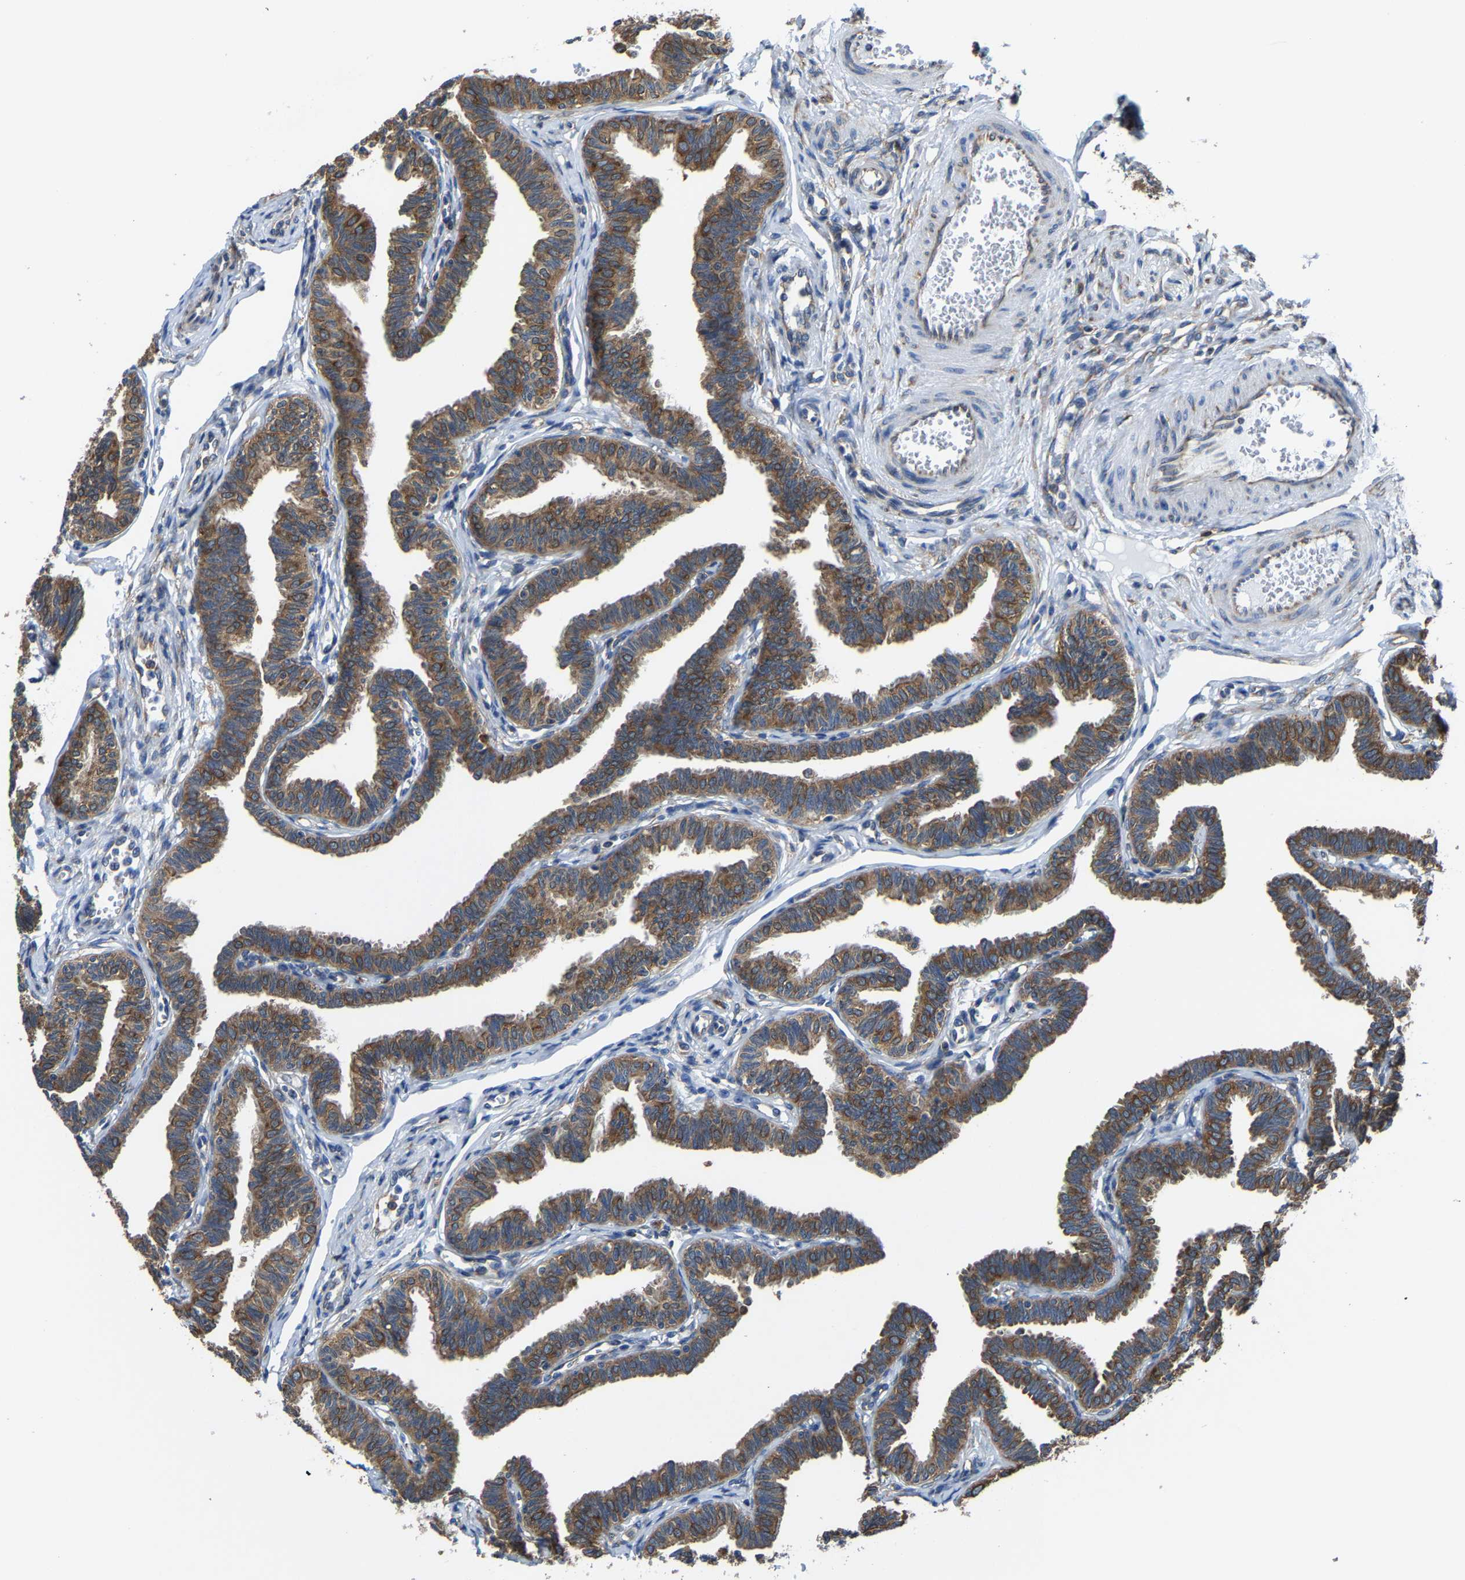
{"staining": {"intensity": "strong", "quantity": "25%-75%", "location": "cytoplasmic/membranous"}, "tissue": "fallopian tube", "cell_type": "Glandular cells", "image_type": "normal", "snomed": [{"axis": "morphology", "description": "Normal tissue, NOS"}, {"axis": "topography", "description": "Fallopian tube"}, {"axis": "topography", "description": "Ovary"}], "caption": "Immunohistochemistry (DAB (3,3'-diaminobenzidine)) staining of benign fallopian tube demonstrates strong cytoplasmic/membranous protein positivity in approximately 25%-75% of glandular cells. The staining was performed using DAB, with brown indicating positive protein expression. Nuclei are stained blue with hematoxylin.", "gene": "G3BP2", "patient": {"sex": "female", "age": 23}}